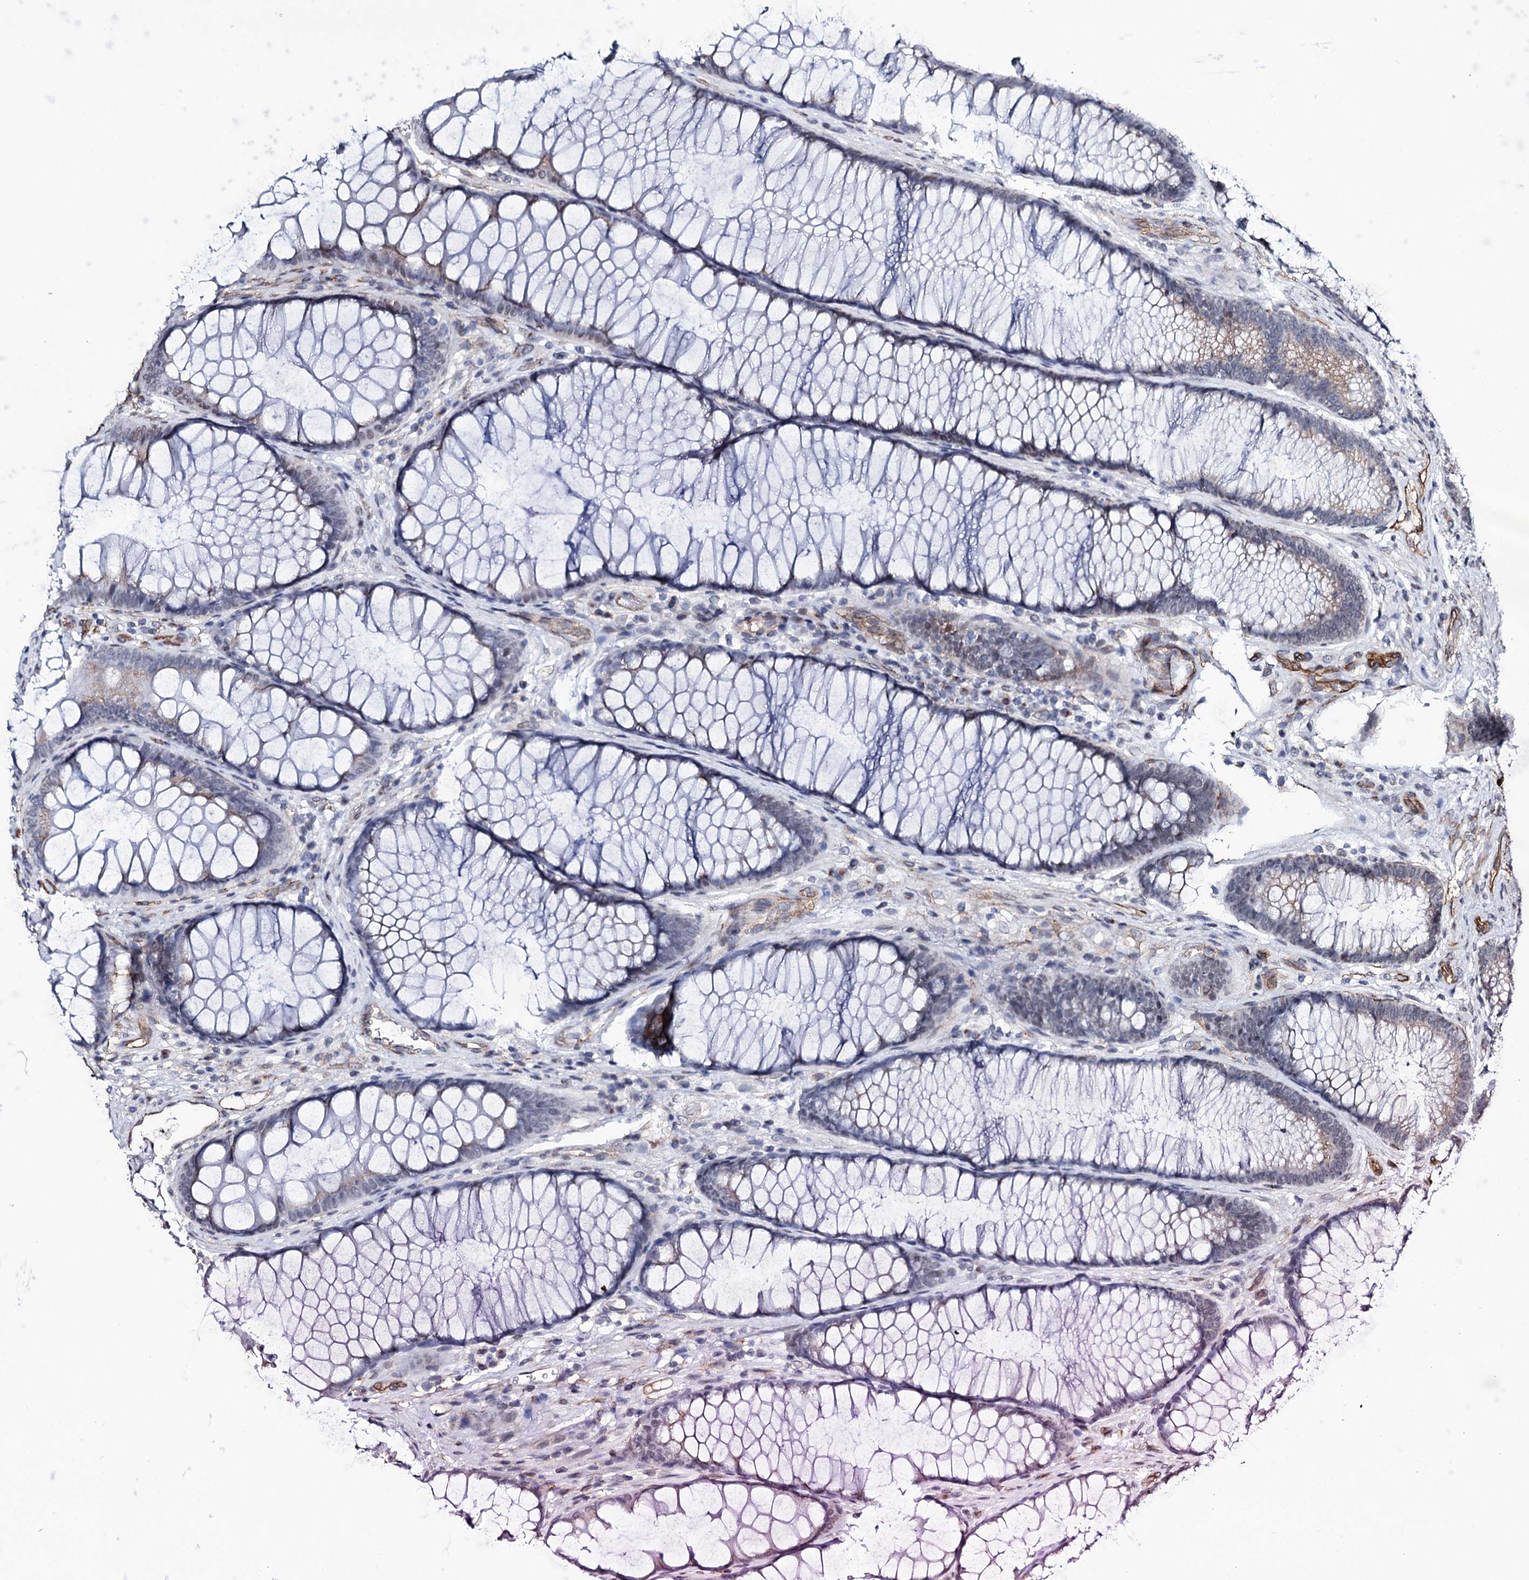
{"staining": {"intensity": "moderate", "quantity": ">75%", "location": "cytoplasmic/membranous"}, "tissue": "colon", "cell_type": "Endothelial cells", "image_type": "normal", "snomed": [{"axis": "morphology", "description": "Normal tissue, NOS"}, {"axis": "topography", "description": "Colon"}], "caption": "Moderate cytoplasmic/membranous protein staining is seen in approximately >75% of endothelial cells in colon.", "gene": "ZC3H12C", "patient": {"sex": "female", "age": 82}}